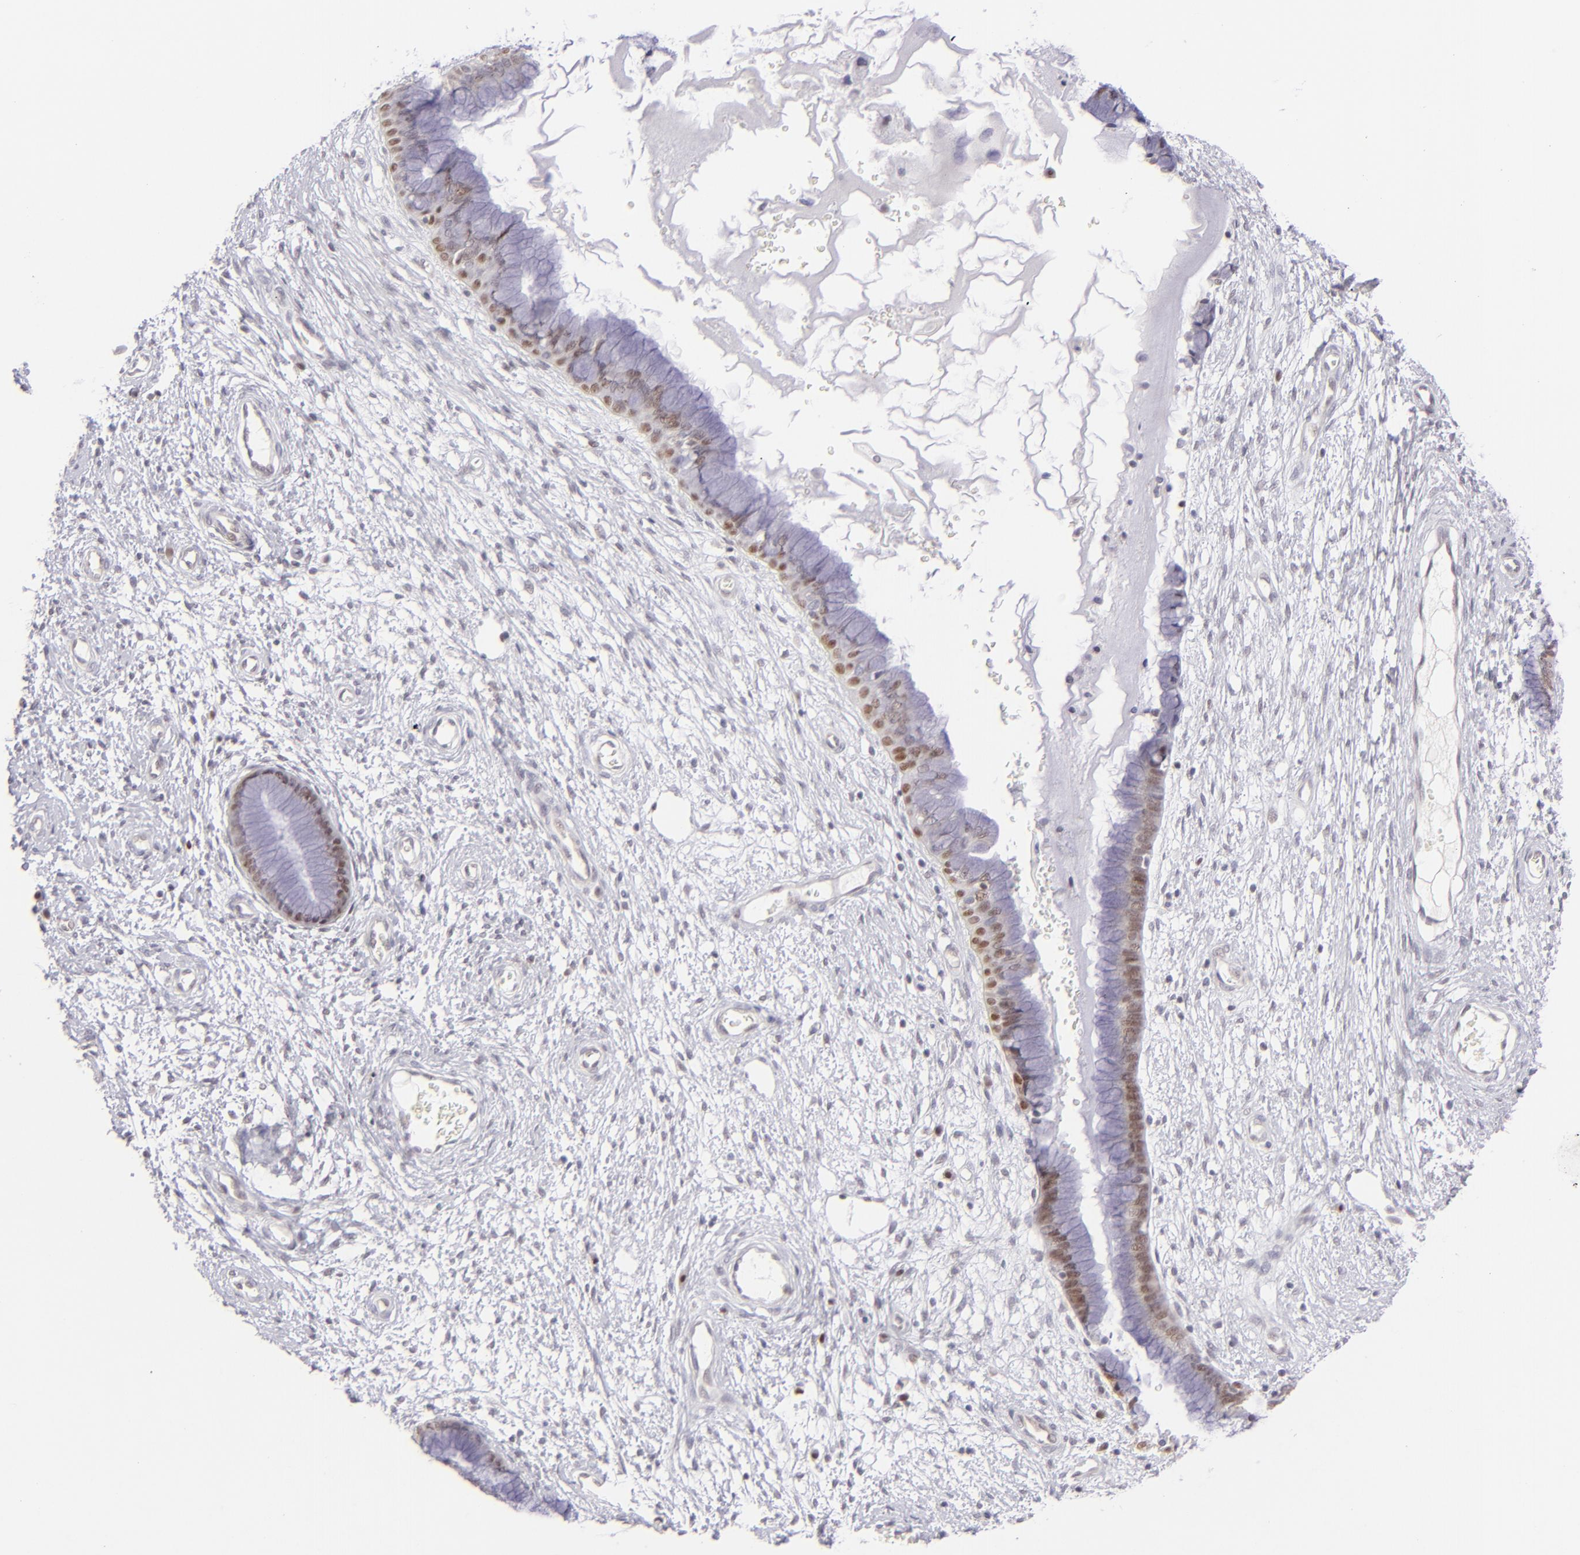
{"staining": {"intensity": "moderate", "quantity": ">75%", "location": "nuclear"}, "tissue": "cervix", "cell_type": "Glandular cells", "image_type": "normal", "snomed": [{"axis": "morphology", "description": "Normal tissue, NOS"}, {"axis": "topography", "description": "Cervix"}], "caption": "Protein expression analysis of benign human cervix reveals moderate nuclear staining in about >75% of glandular cells.", "gene": "POU2F1", "patient": {"sex": "female", "age": 55}}